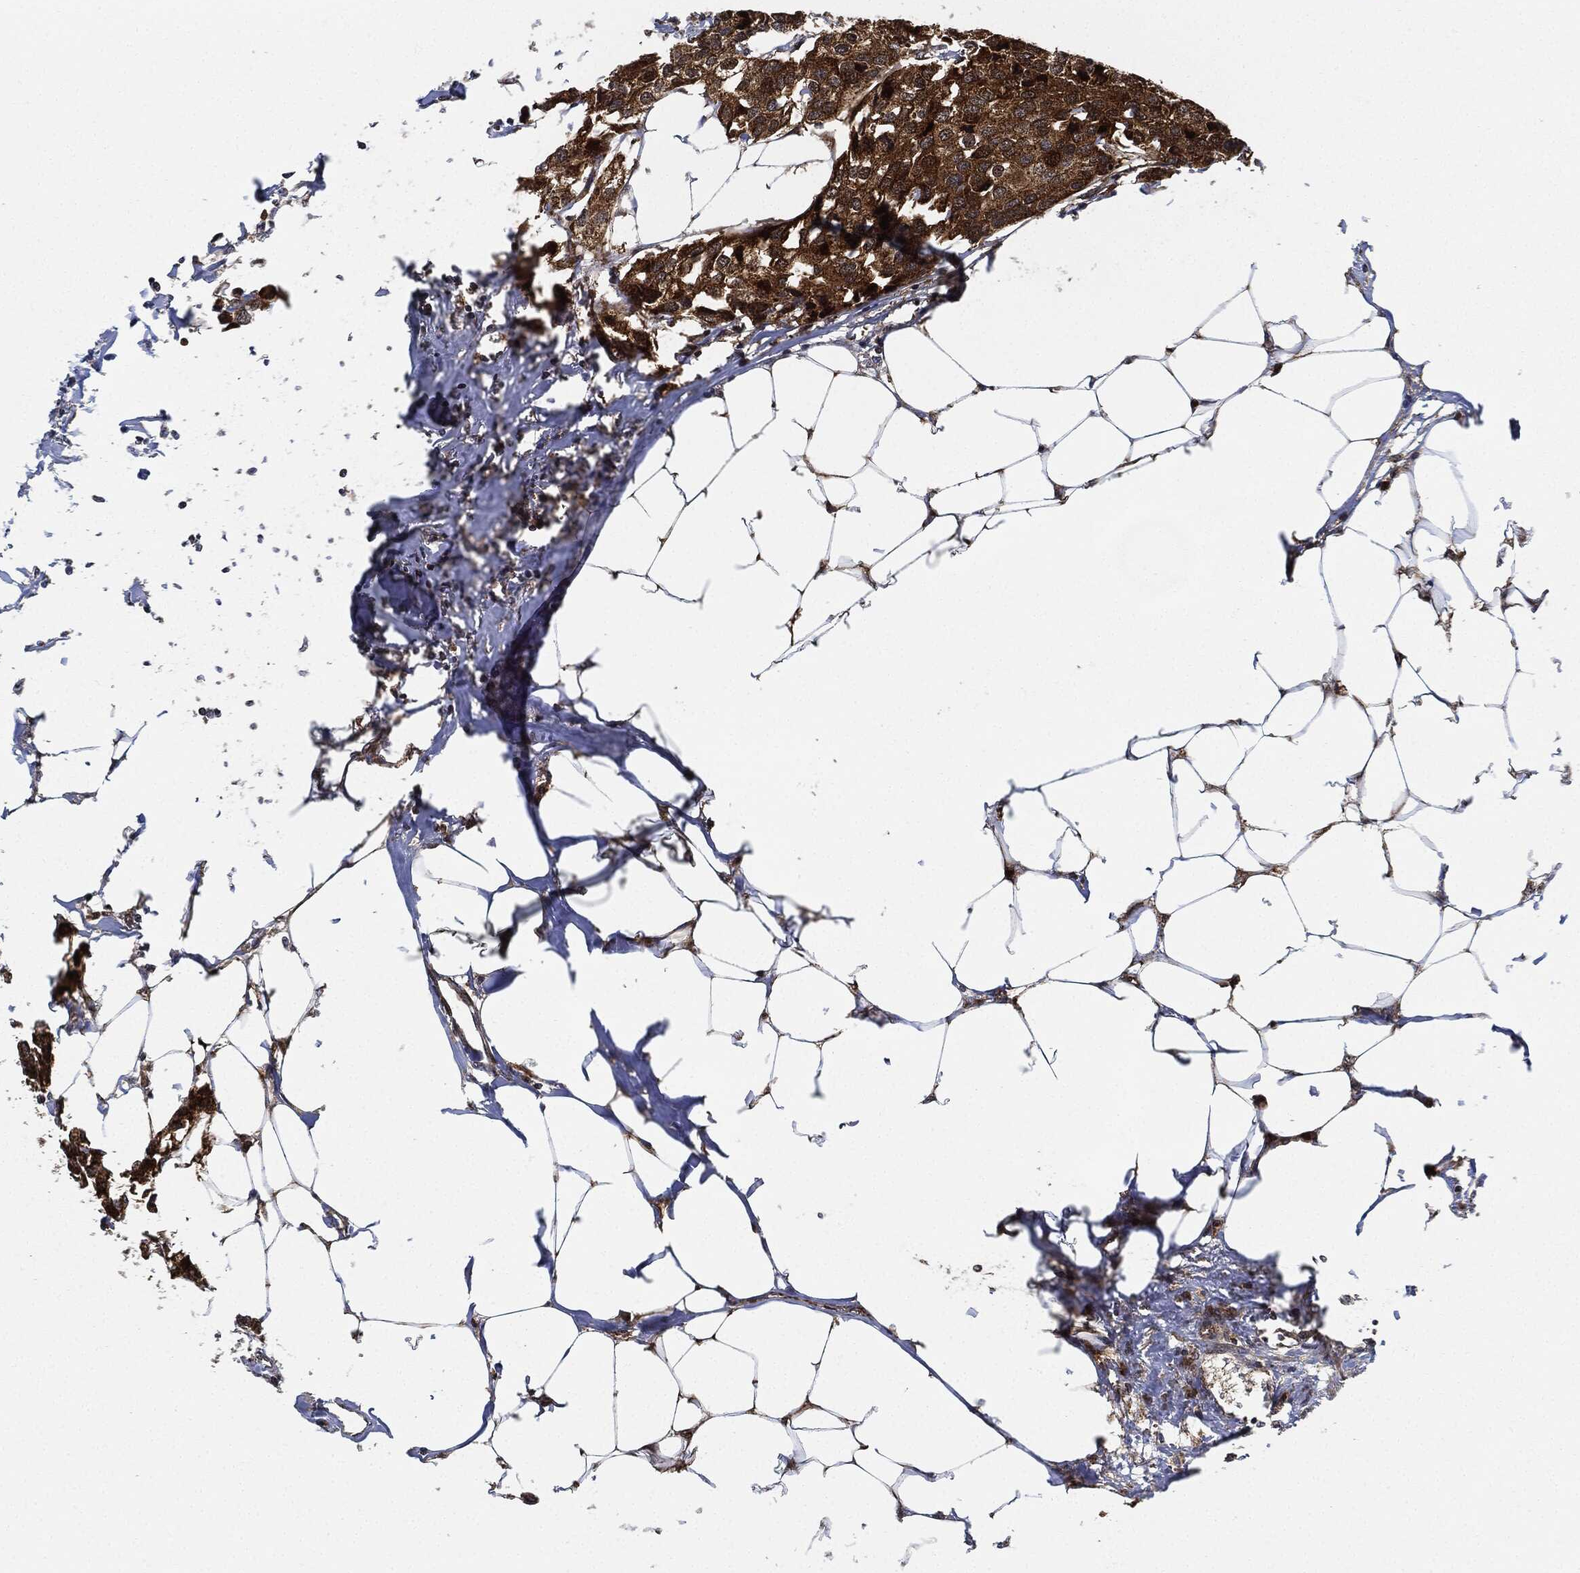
{"staining": {"intensity": "strong", "quantity": ">75%", "location": "cytoplasmic/membranous"}, "tissue": "breast cancer", "cell_type": "Tumor cells", "image_type": "cancer", "snomed": [{"axis": "morphology", "description": "Duct carcinoma"}, {"axis": "topography", "description": "Breast"}], "caption": "Tumor cells display high levels of strong cytoplasmic/membranous expression in about >75% of cells in infiltrating ductal carcinoma (breast).", "gene": "RNASEL", "patient": {"sex": "female", "age": 80}}